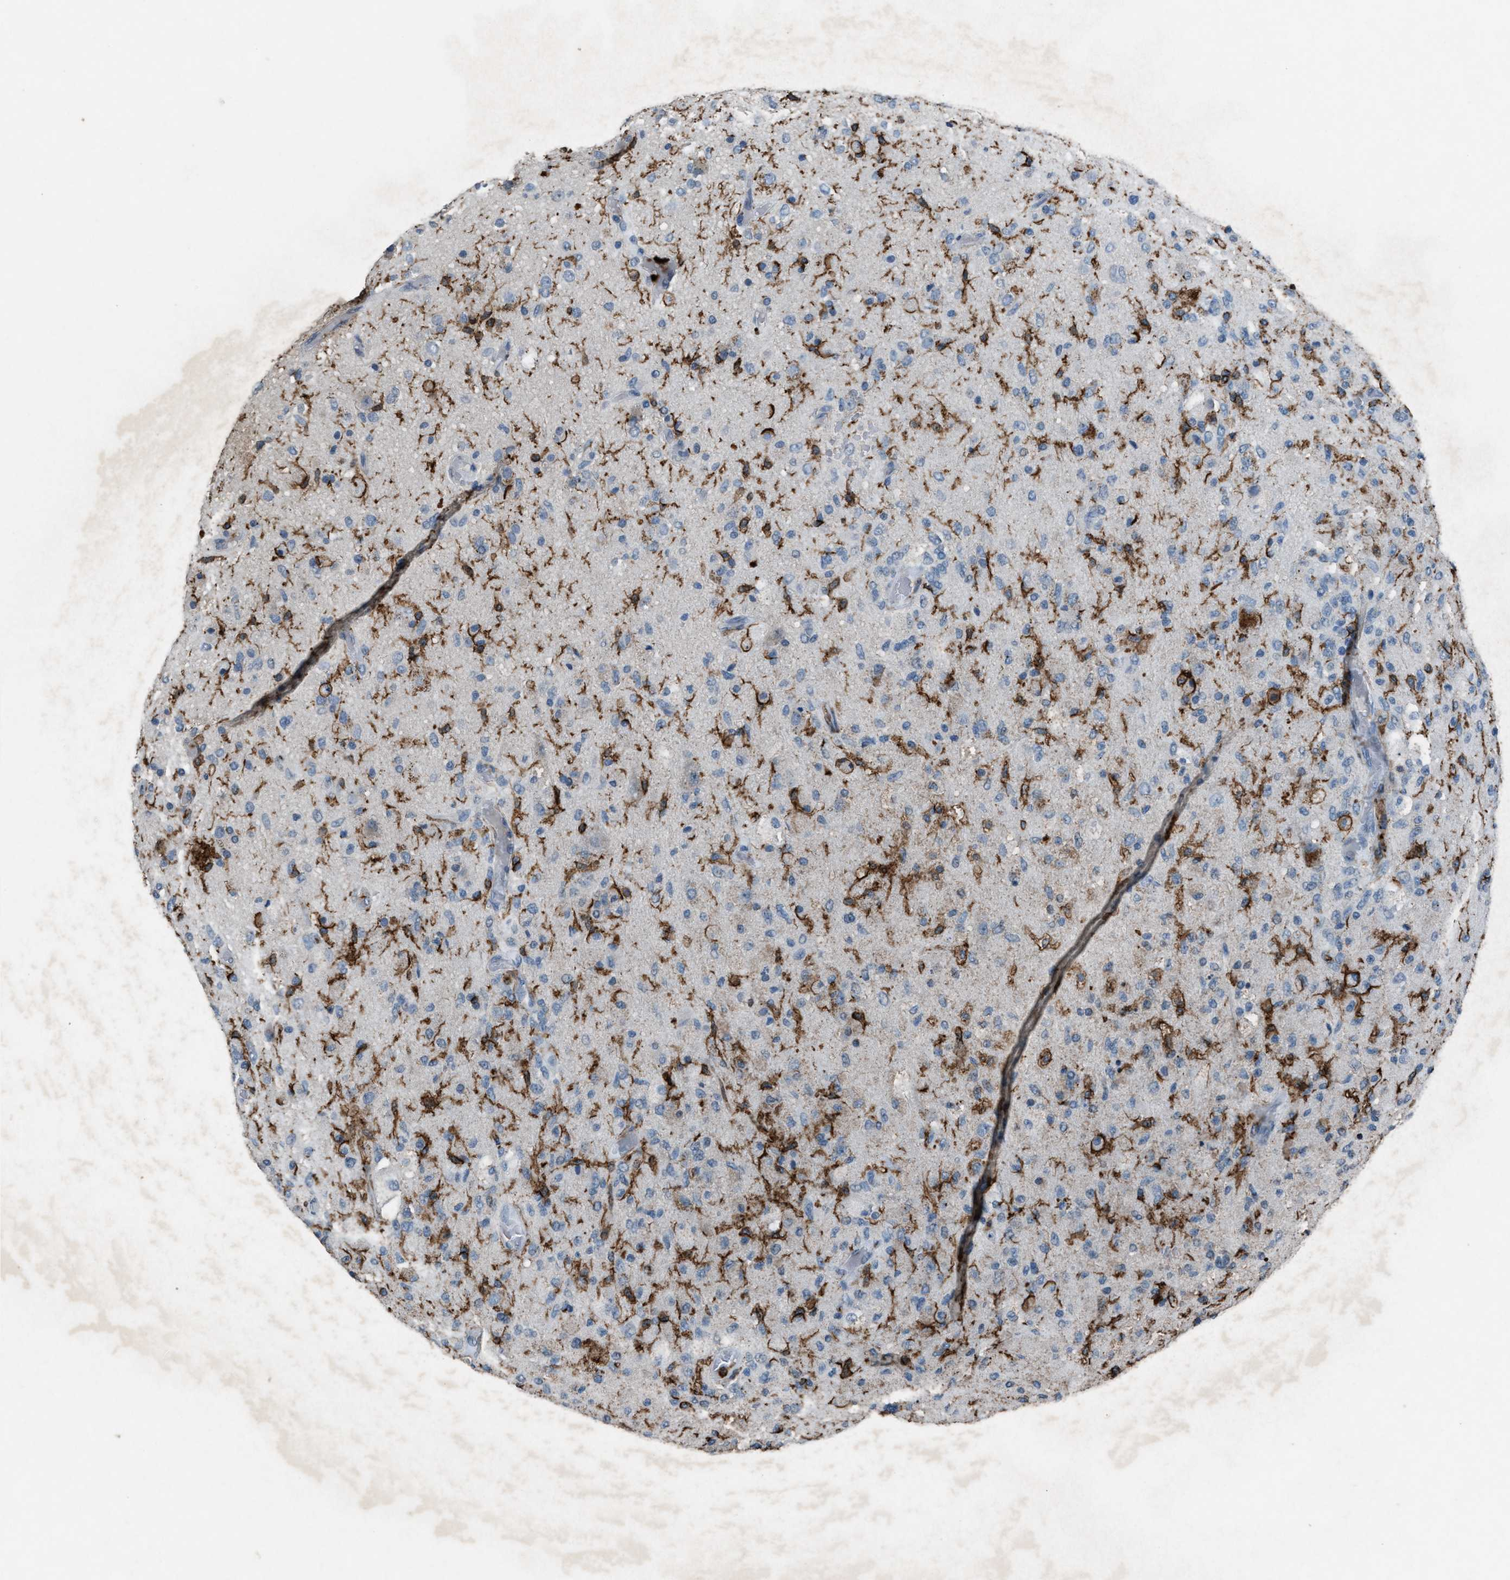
{"staining": {"intensity": "negative", "quantity": "none", "location": "none"}, "tissue": "glioma", "cell_type": "Tumor cells", "image_type": "cancer", "snomed": [{"axis": "morphology", "description": "Normal tissue, NOS"}, {"axis": "morphology", "description": "Glioma, malignant, High grade"}, {"axis": "topography", "description": "Cerebral cortex"}], "caption": "Immunohistochemical staining of human malignant high-grade glioma displays no significant positivity in tumor cells.", "gene": "FCER1G", "patient": {"sex": "male", "age": 77}}